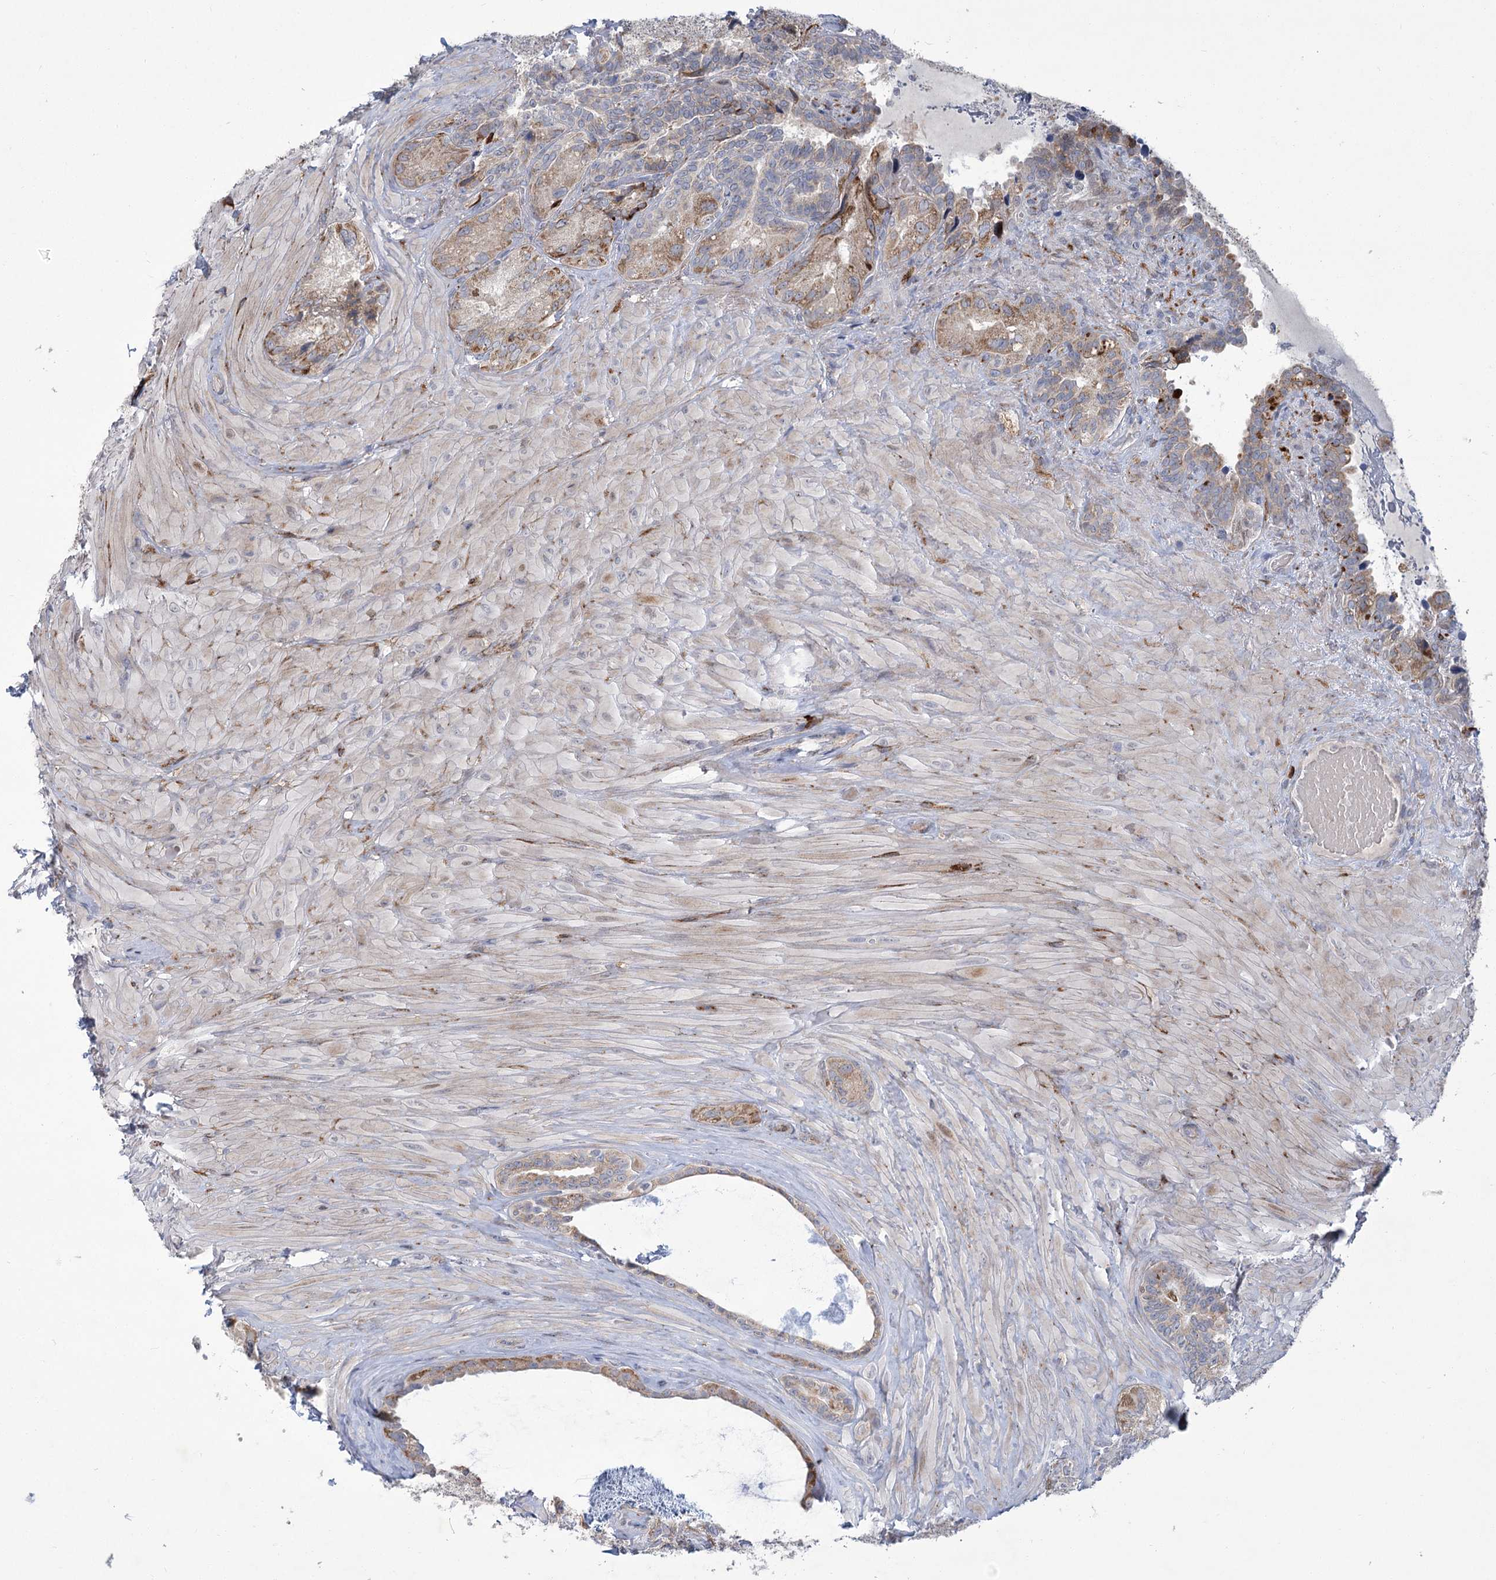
{"staining": {"intensity": "moderate", "quantity": ">75%", "location": "cytoplasmic/membranous"}, "tissue": "seminal vesicle", "cell_type": "Glandular cells", "image_type": "normal", "snomed": [{"axis": "morphology", "description": "Normal tissue, NOS"}, {"axis": "topography", "description": "Seminal veicle"}, {"axis": "topography", "description": "Peripheral nerve tissue"}], "caption": "Protein staining demonstrates moderate cytoplasmic/membranous expression in approximately >75% of glandular cells in unremarkable seminal vesicle.", "gene": "GCNT4", "patient": {"sex": "male", "age": 67}}